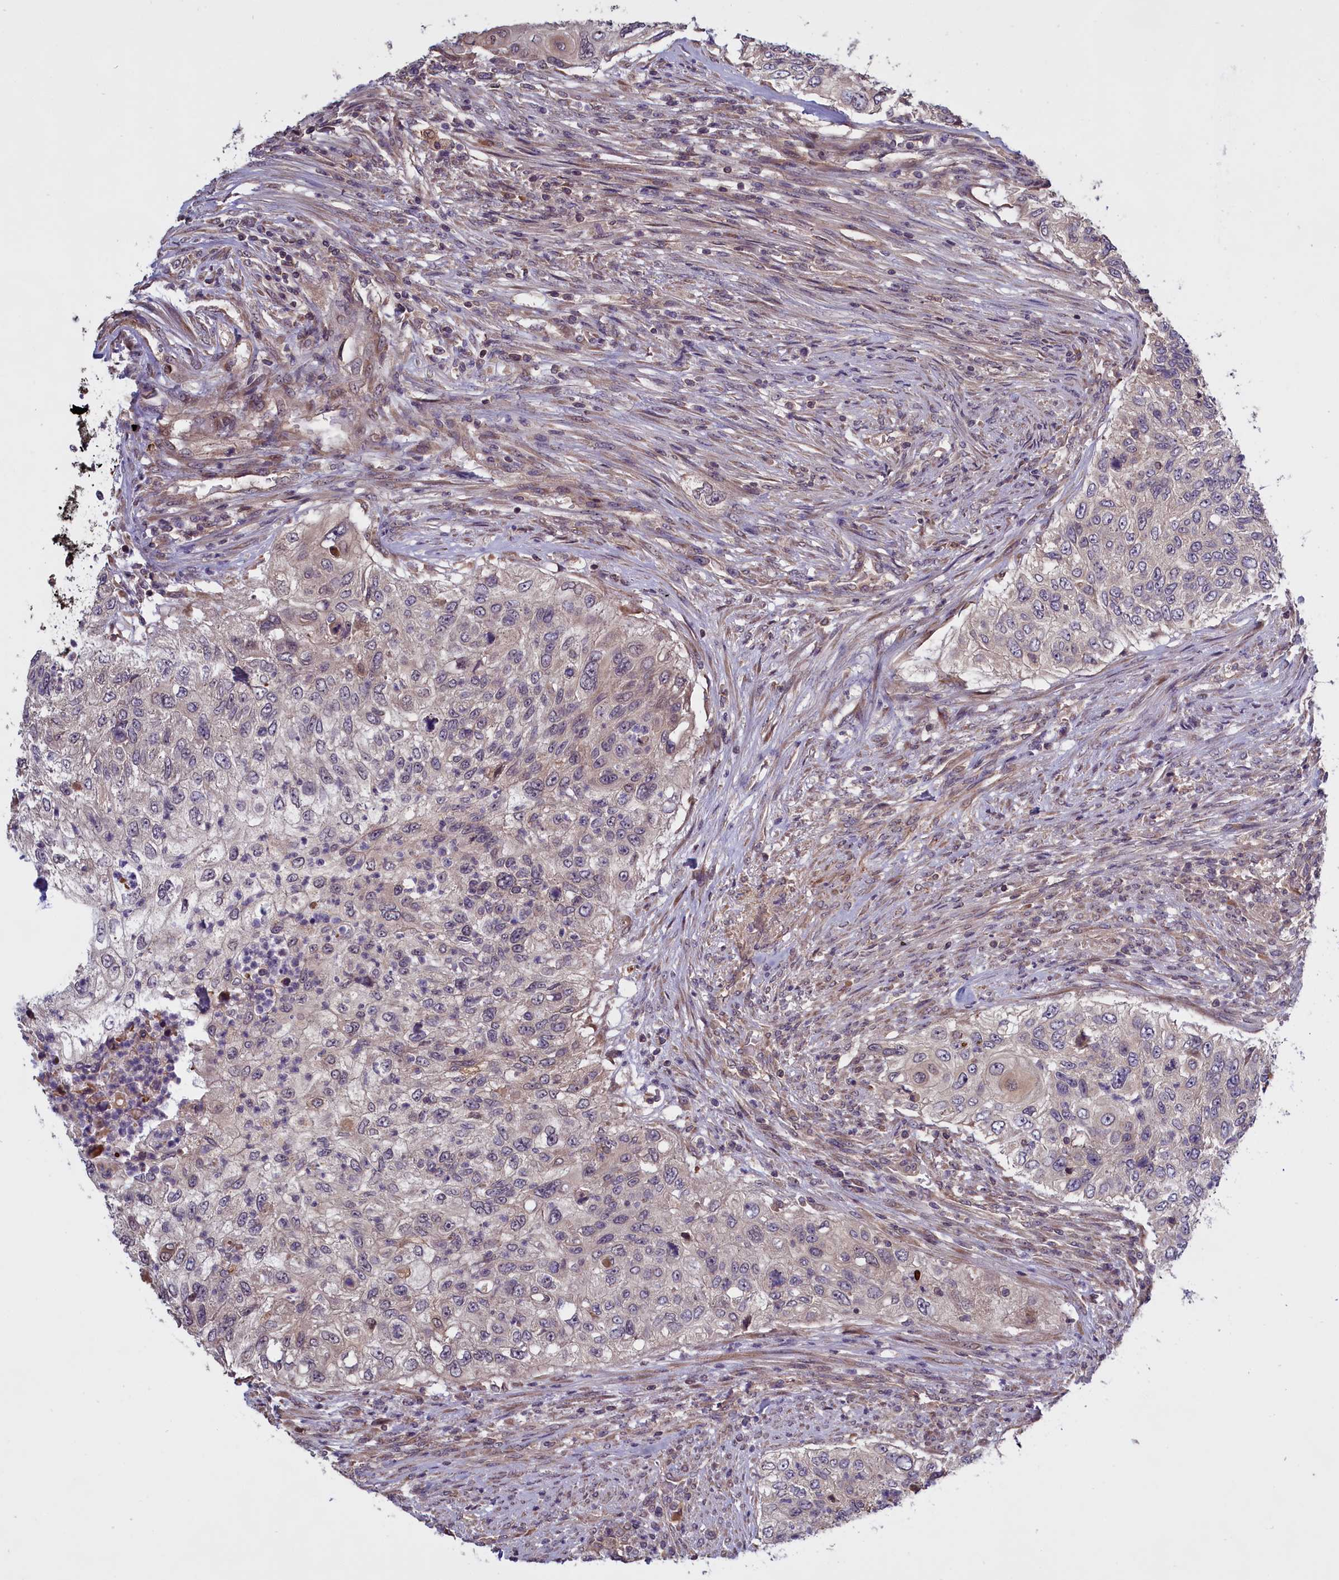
{"staining": {"intensity": "moderate", "quantity": "<25%", "location": "cytoplasmic/membranous"}, "tissue": "urothelial cancer", "cell_type": "Tumor cells", "image_type": "cancer", "snomed": [{"axis": "morphology", "description": "Urothelial carcinoma, High grade"}, {"axis": "topography", "description": "Urinary bladder"}], "caption": "Immunohistochemical staining of high-grade urothelial carcinoma demonstrates low levels of moderate cytoplasmic/membranous positivity in about <25% of tumor cells.", "gene": "DENND1B", "patient": {"sex": "female", "age": 60}}